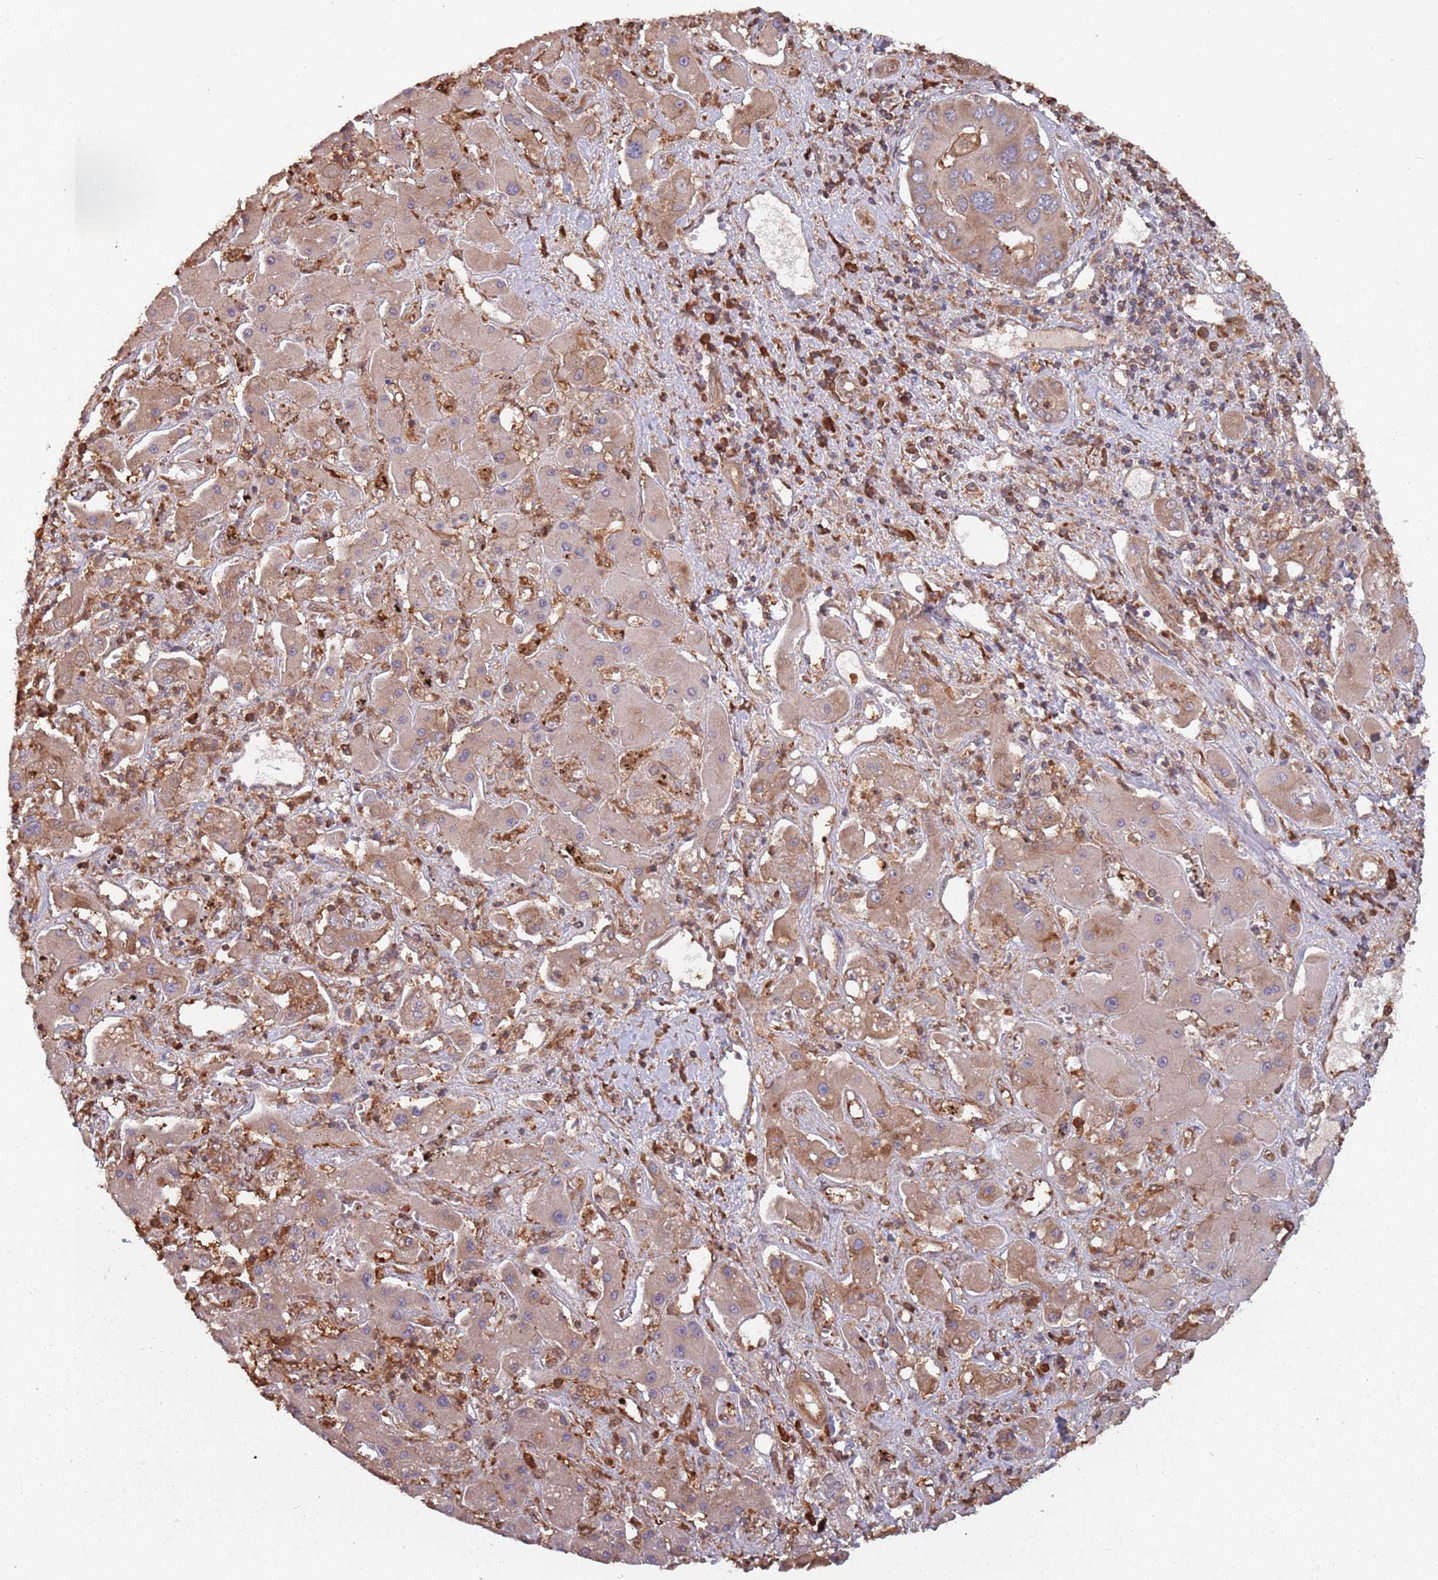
{"staining": {"intensity": "moderate", "quantity": "25%-75%", "location": "cytoplasmic/membranous"}, "tissue": "liver cancer", "cell_type": "Tumor cells", "image_type": "cancer", "snomed": [{"axis": "morphology", "description": "Cholangiocarcinoma"}, {"axis": "topography", "description": "Liver"}], "caption": "Immunohistochemistry staining of liver cholangiocarcinoma, which reveals medium levels of moderate cytoplasmic/membranous expression in about 25%-75% of tumor cells indicating moderate cytoplasmic/membranous protein staining. The staining was performed using DAB (3,3'-diaminobenzidine) (brown) for protein detection and nuclei were counterstained in hematoxylin (blue).", "gene": "COG4", "patient": {"sex": "male", "age": 67}}